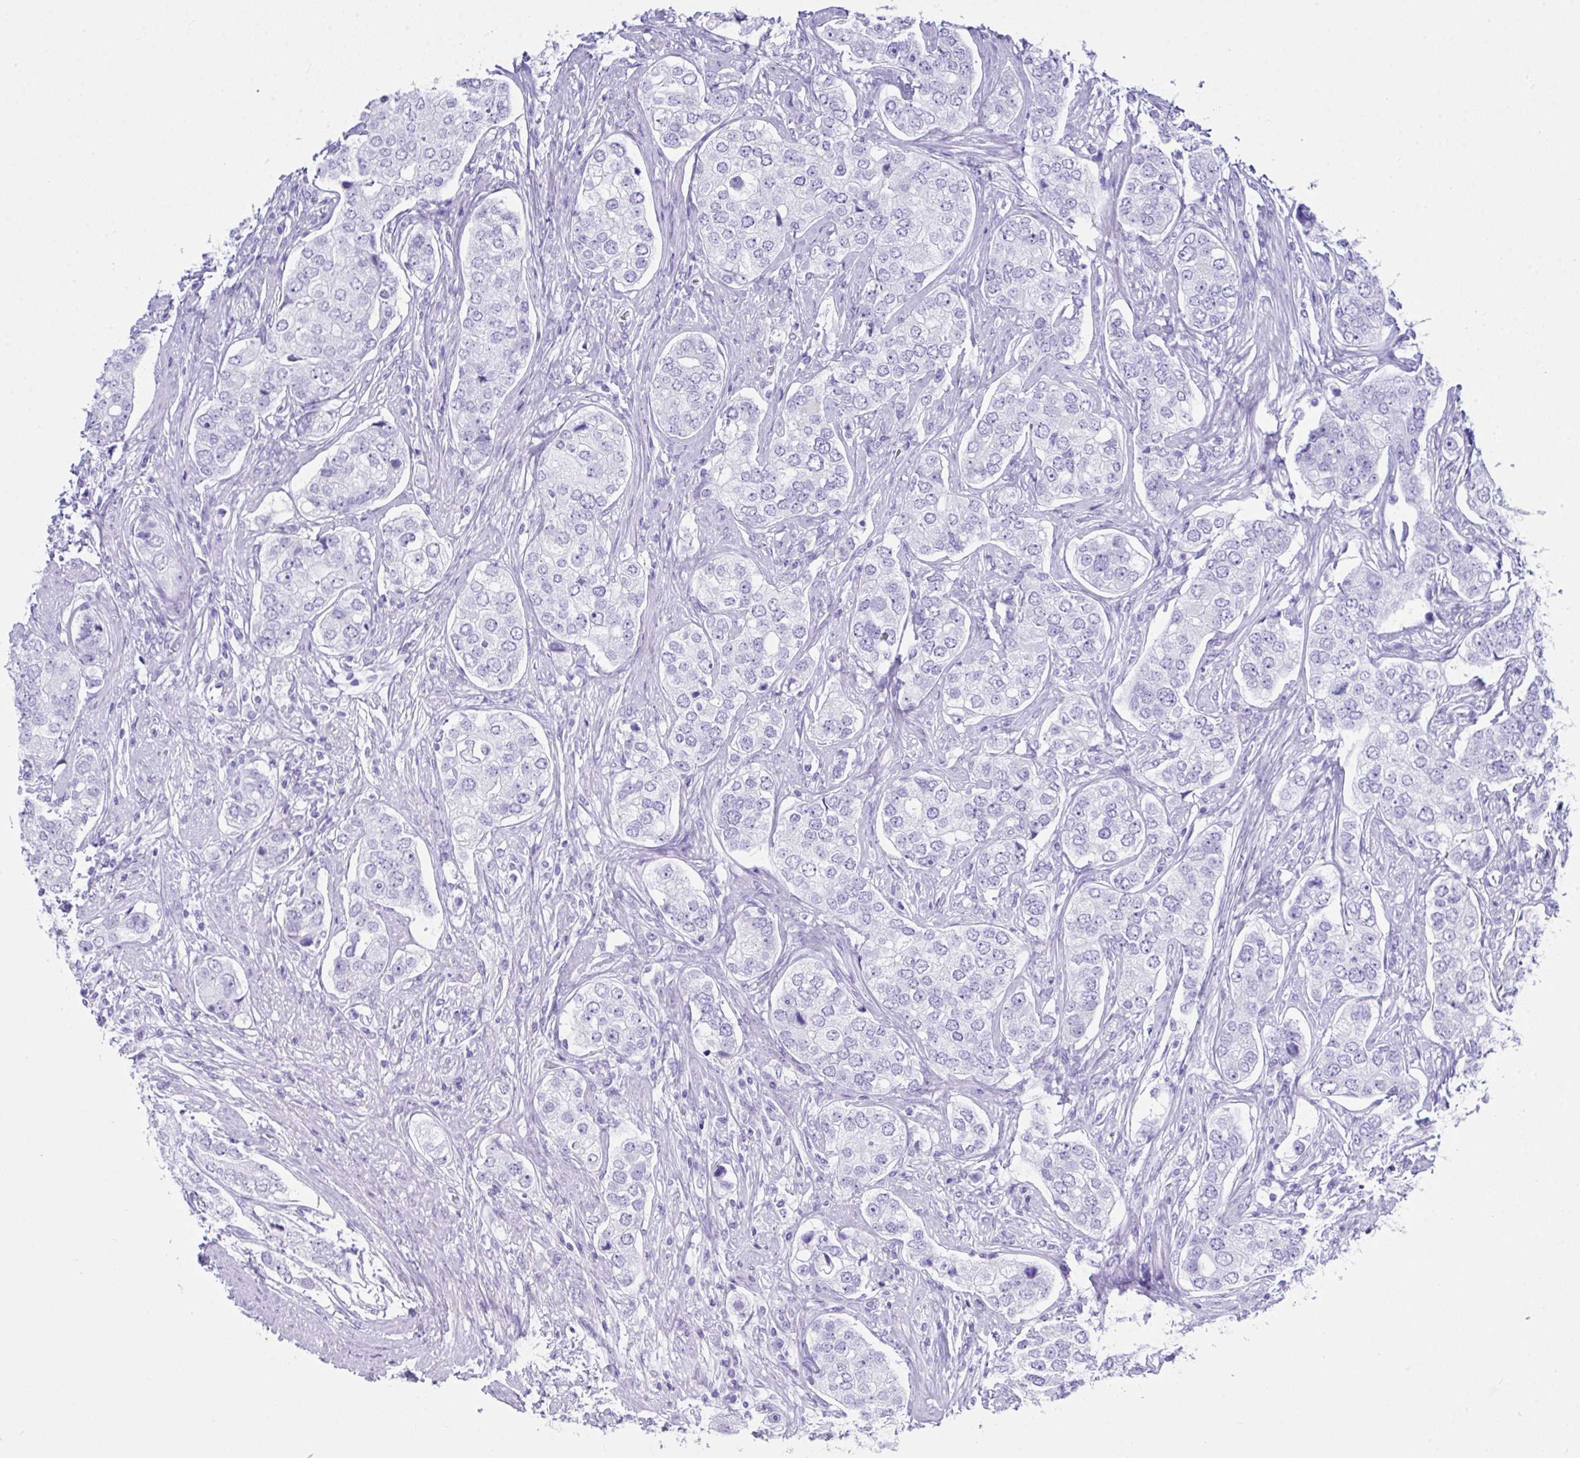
{"staining": {"intensity": "negative", "quantity": "none", "location": "none"}, "tissue": "prostate cancer", "cell_type": "Tumor cells", "image_type": "cancer", "snomed": [{"axis": "morphology", "description": "Adenocarcinoma, High grade"}, {"axis": "topography", "description": "Prostate"}], "caption": "Histopathology image shows no protein staining in tumor cells of prostate high-grade adenocarcinoma tissue.", "gene": "LGALS4", "patient": {"sex": "male", "age": 60}}